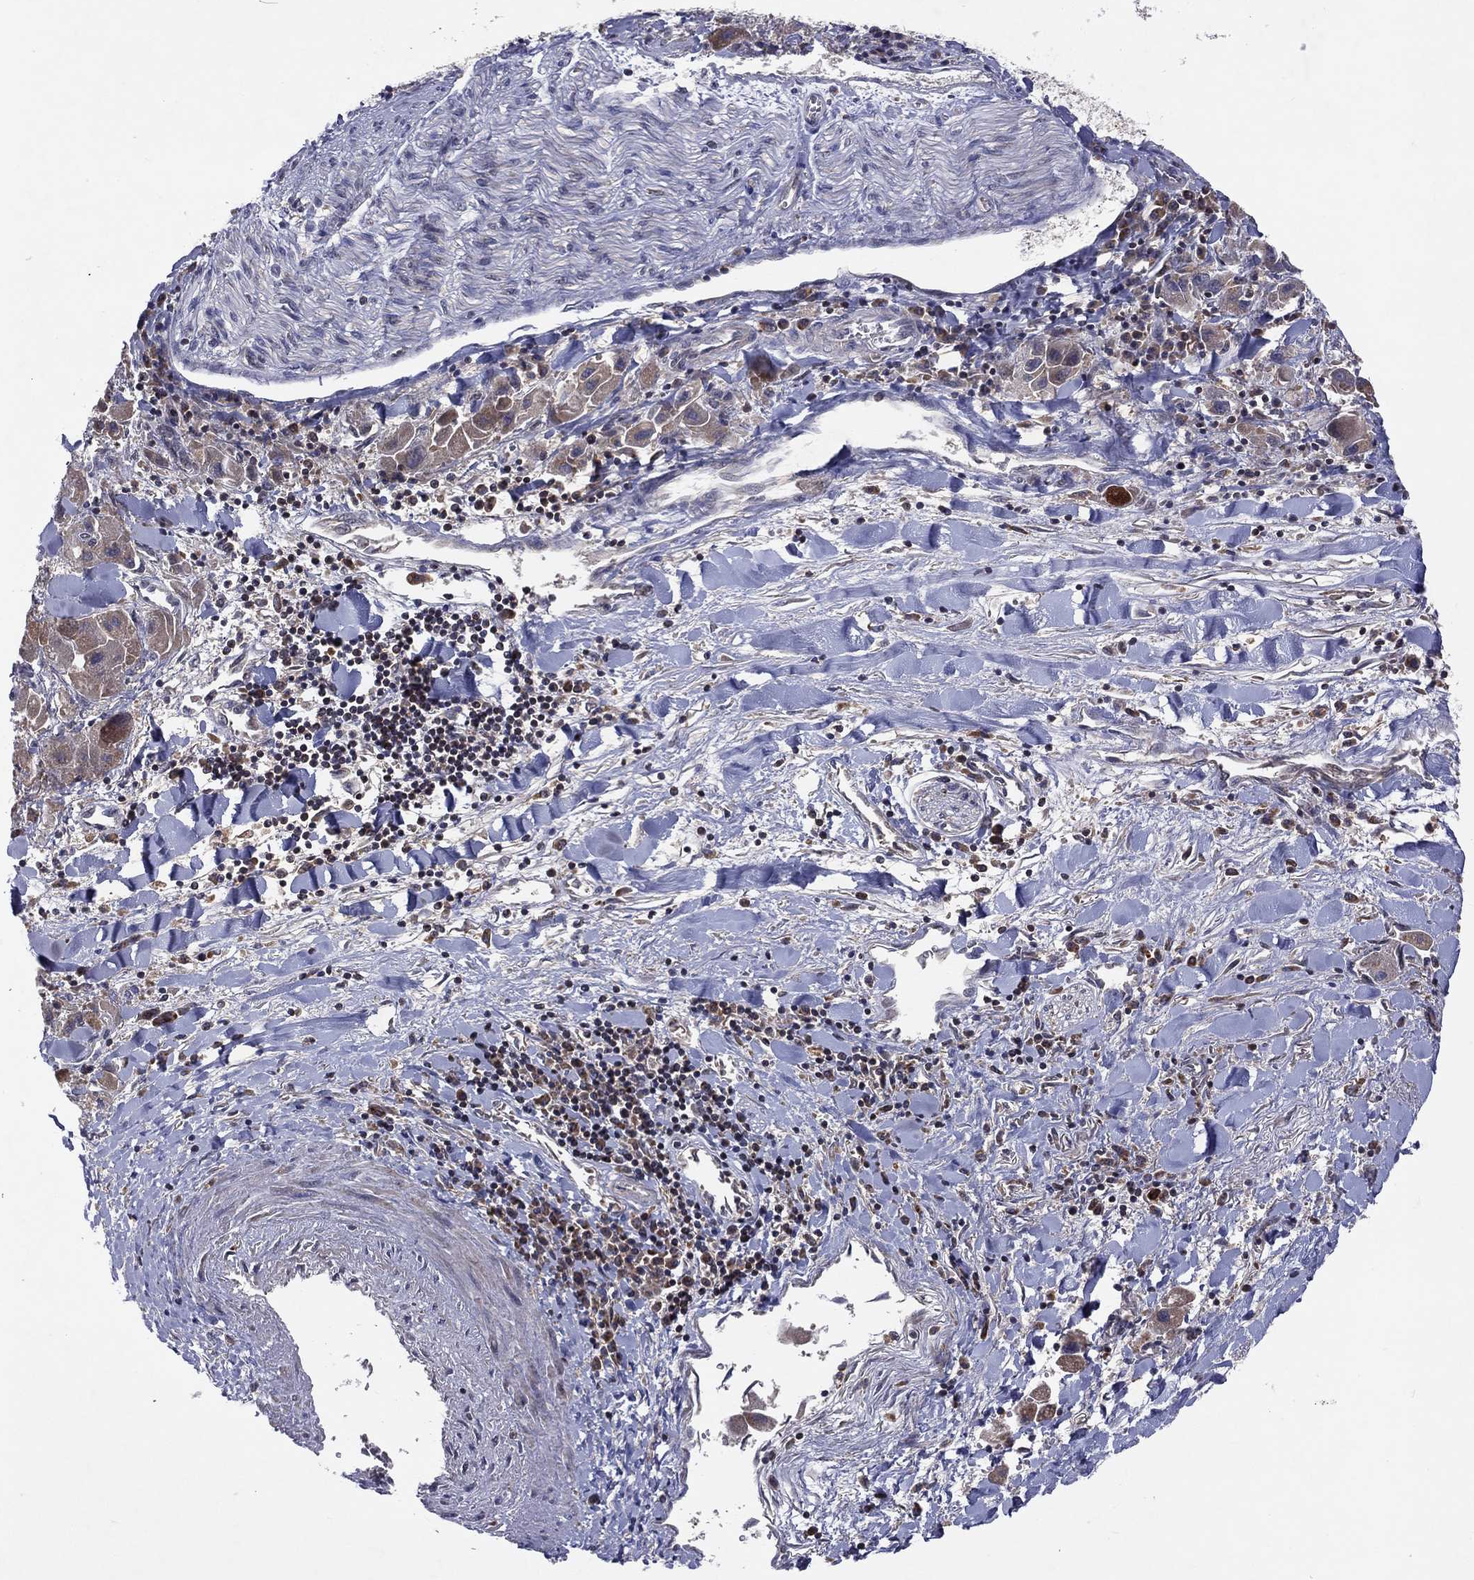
{"staining": {"intensity": "moderate", "quantity": "25%-75%", "location": "cytoplasmic/membranous"}, "tissue": "liver cancer", "cell_type": "Tumor cells", "image_type": "cancer", "snomed": [{"axis": "morphology", "description": "Carcinoma, Hepatocellular, NOS"}, {"axis": "topography", "description": "Liver"}], "caption": "Hepatocellular carcinoma (liver) was stained to show a protein in brown. There is medium levels of moderate cytoplasmic/membranous staining in about 25%-75% of tumor cells.", "gene": "STARD3", "patient": {"sex": "male", "age": 24}}